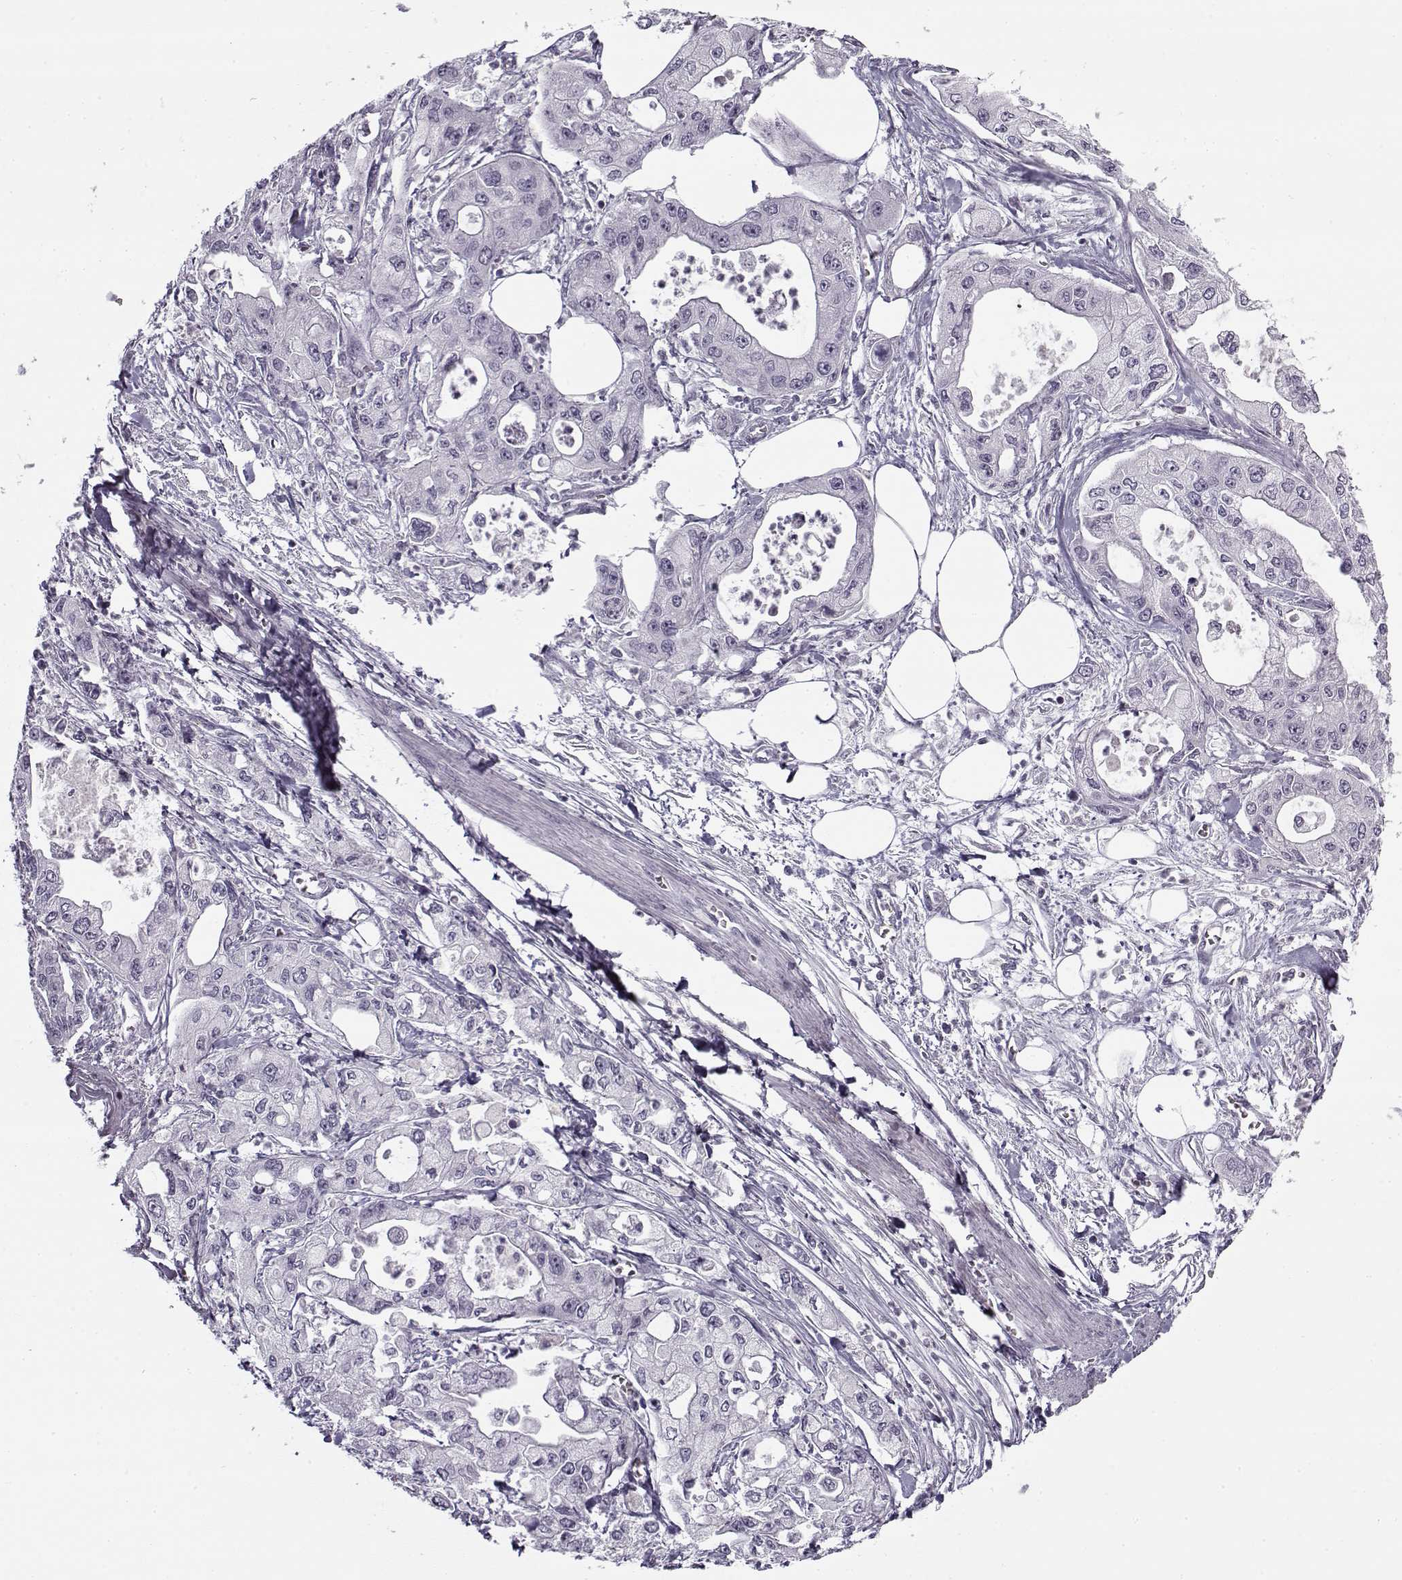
{"staining": {"intensity": "negative", "quantity": "none", "location": "none"}, "tissue": "pancreatic cancer", "cell_type": "Tumor cells", "image_type": "cancer", "snomed": [{"axis": "morphology", "description": "Adenocarcinoma, NOS"}, {"axis": "topography", "description": "Pancreas"}], "caption": "The immunohistochemistry (IHC) micrograph has no significant positivity in tumor cells of pancreatic adenocarcinoma tissue. The staining was performed using DAB to visualize the protein expression in brown, while the nuclei were stained in blue with hematoxylin (Magnification: 20x).", "gene": "SNCA", "patient": {"sex": "male", "age": 70}}